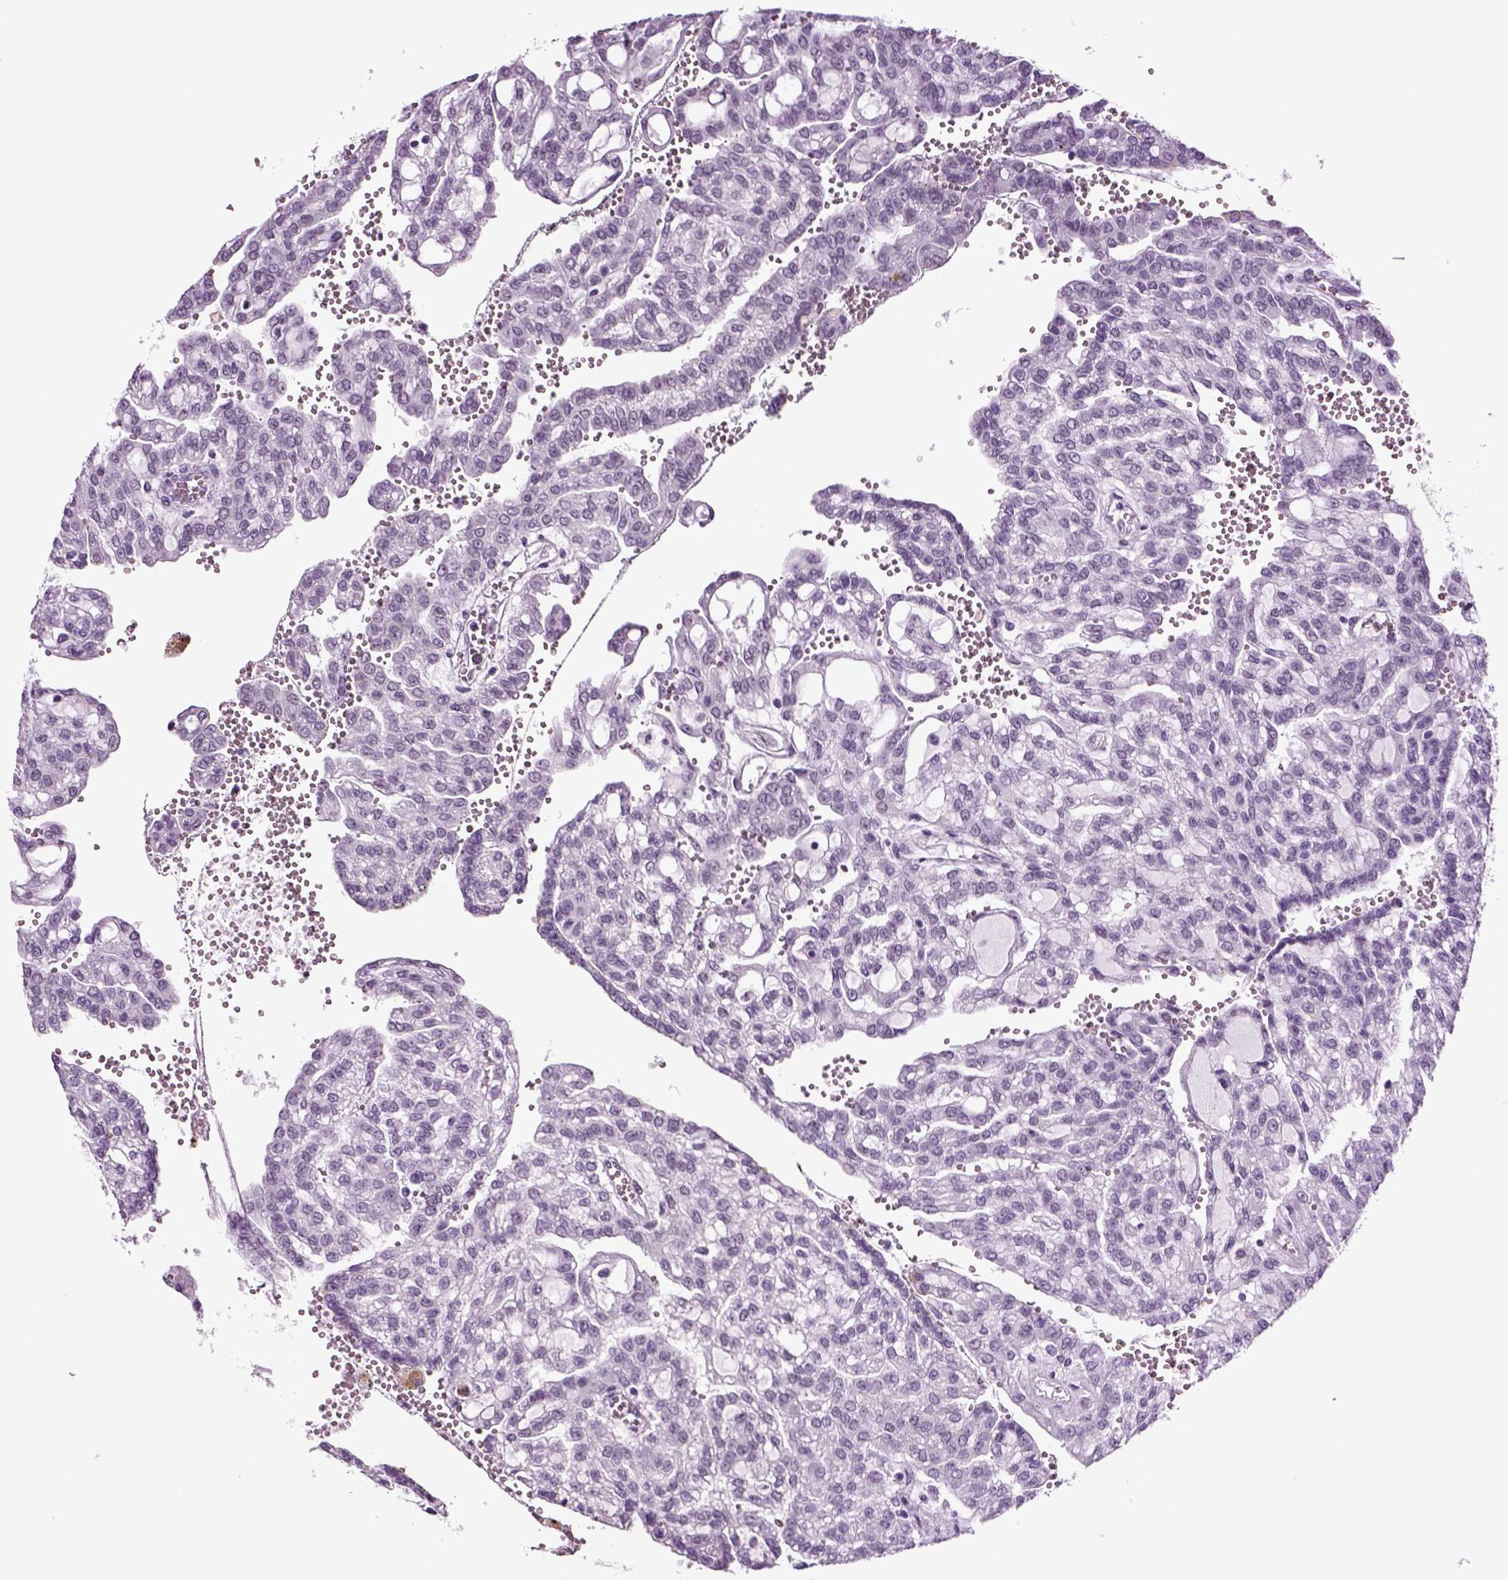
{"staining": {"intensity": "negative", "quantity": "none", "location": "none"}, "tissue": "renal cancer", "cell_type": "Tumor cells", "image_type": "cancer", "snomed": [{"axis": "morphology", "description": "Adenocarcinoma, NOS"}, {"axis": "topography", "description": "Kidney"}], "caption": "This image is of renal cancer stained with IHC to label a protein in brown with the nuclei are counter-stained blue. There is no expression in tumor cells.", "gene": "RFX3", "patient": {"sex": "male", "age": 63}}